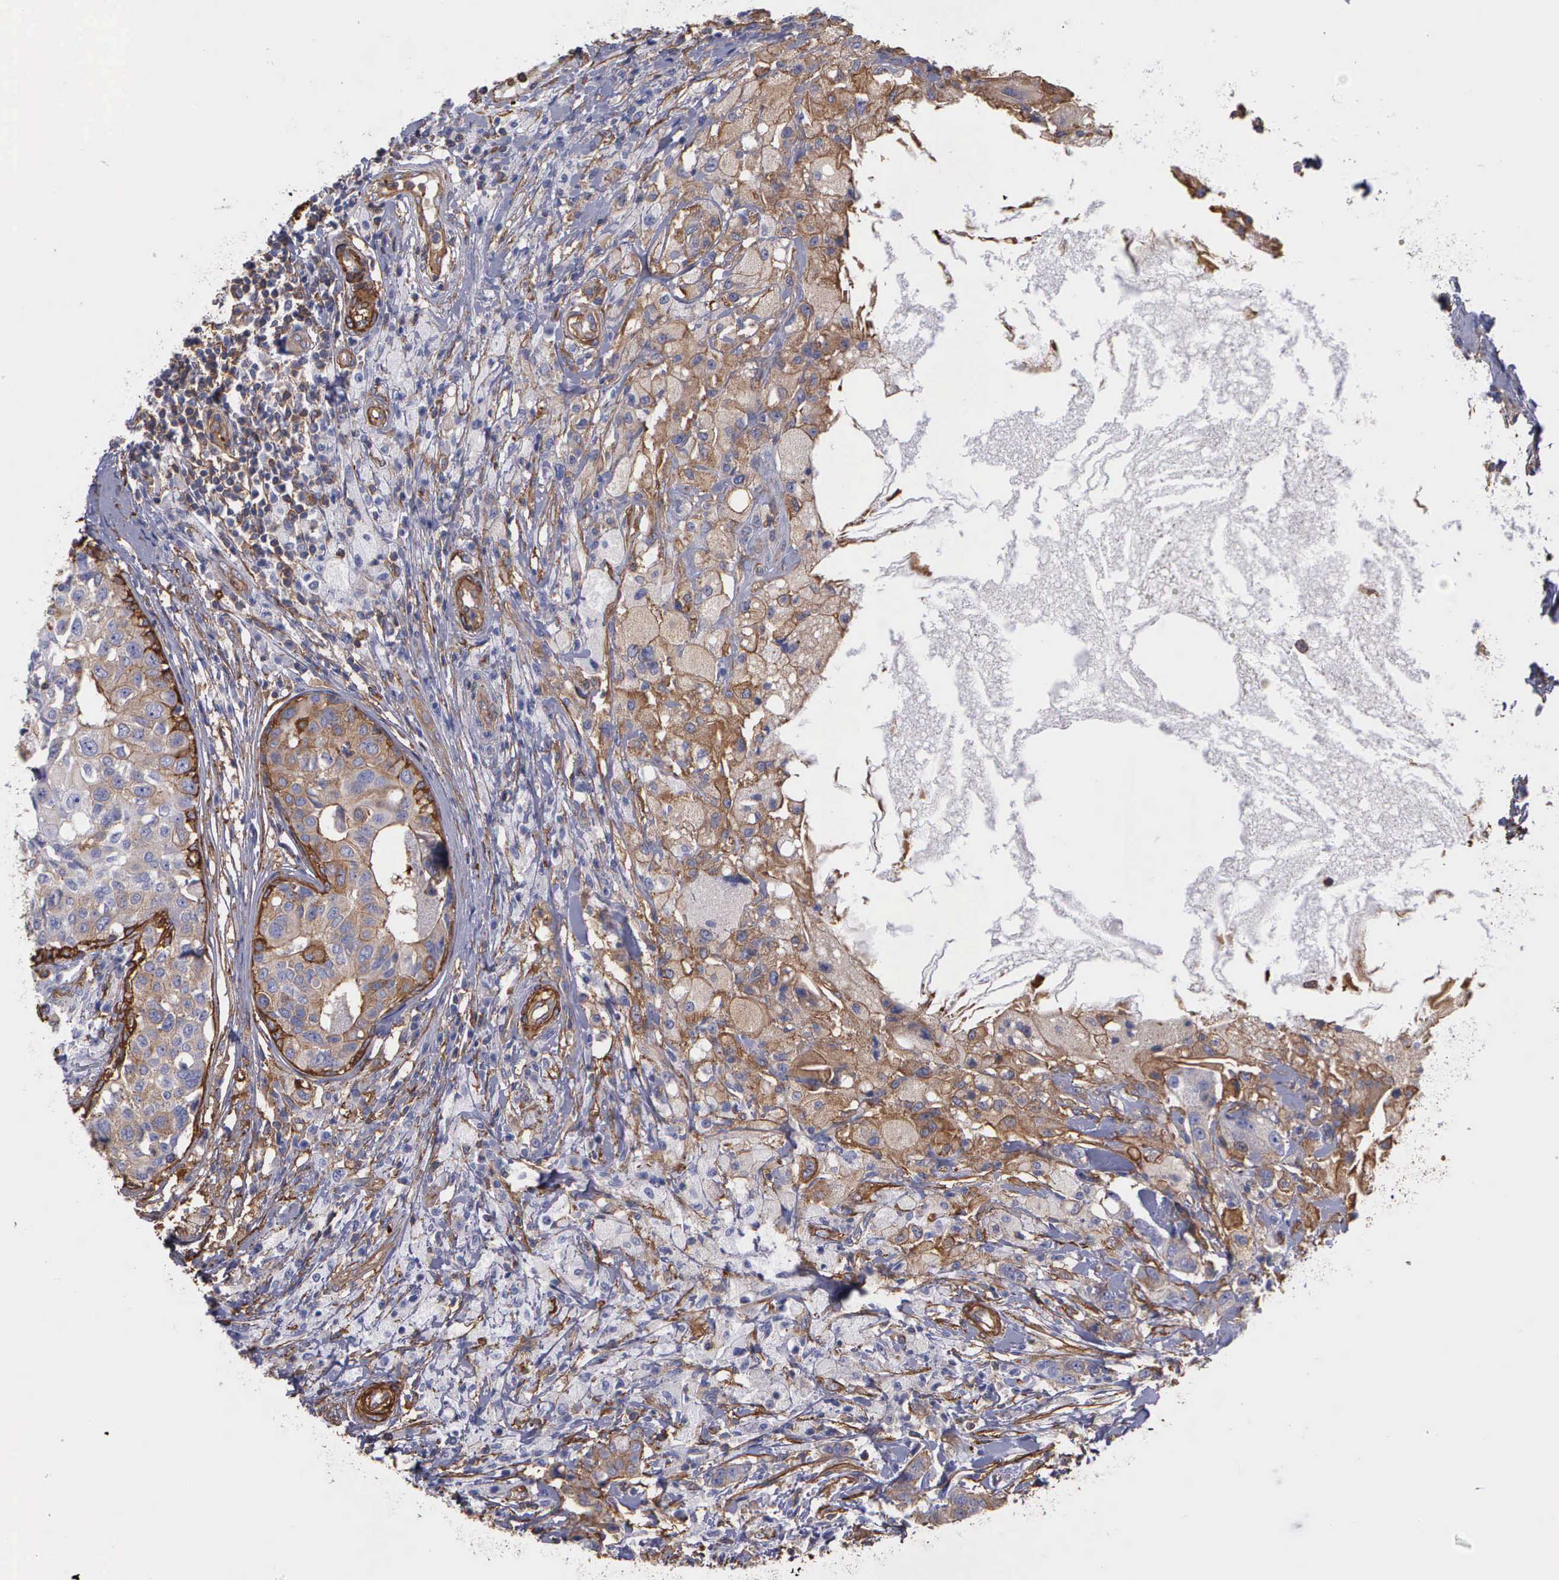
{"staining": {"intensity": "strong", "quantity": "25%-75%", "location": "cytoplasmic/membranous"}, "tissue": "breast cancer", "cell_type": "Tumor cells", "image_type": "cancer", "snomed": [{"axis": "morphology", "description": "Duct carcinoma"}, {"axis": "topography", "description": "Breast"}], "caption": "Tumor cells display high levels of strong cytoplasmic/membranous expression in about 25%-75% of cells in breast invasive ductal carcinoma. The protein of interest is shown in brown color, while the nuclei are stained blue.", "gene": "FLNA", "patient": {"sex": "female", "age": 27}}